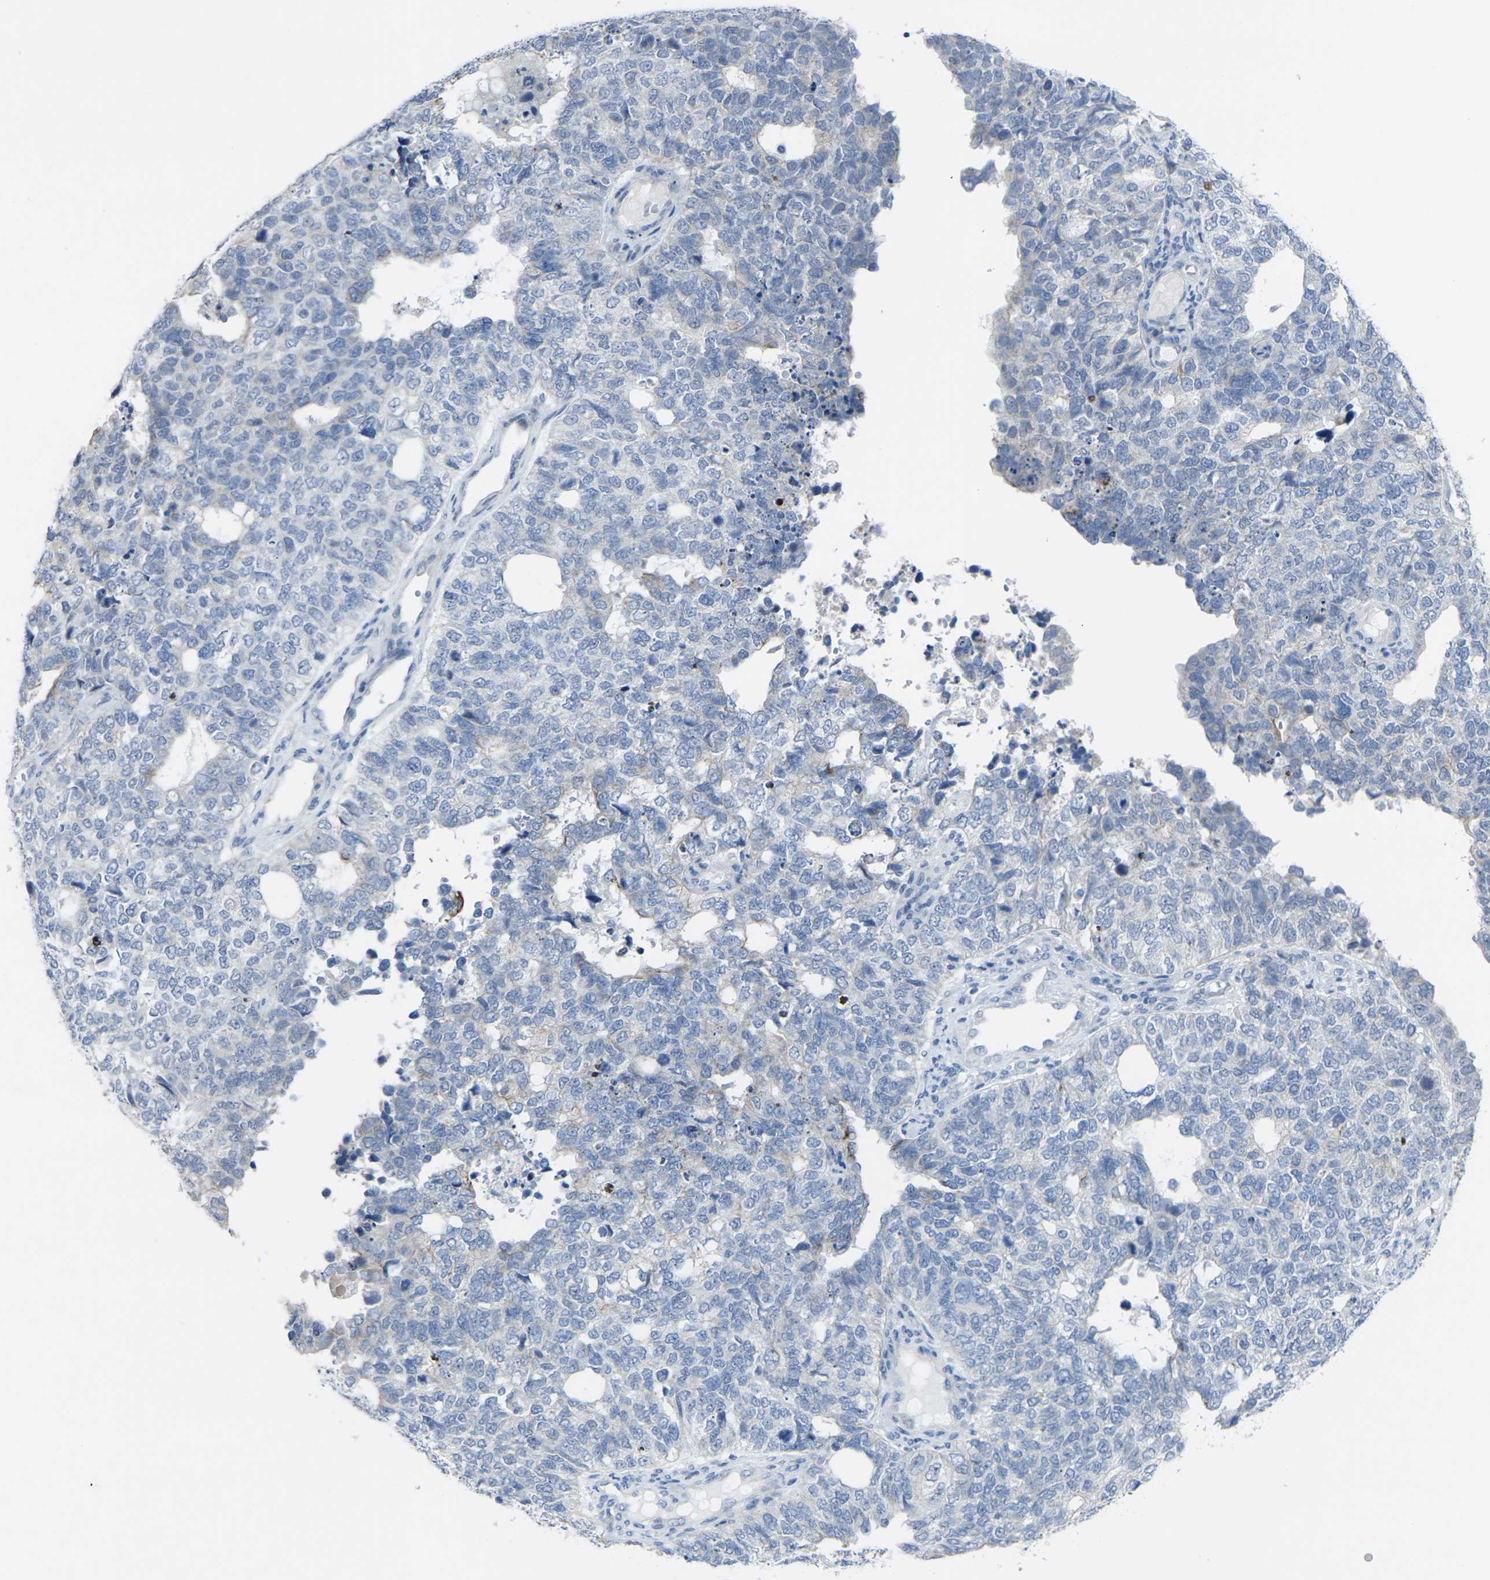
{"staining": {"intensity": "negative", "quantity": "none", "location": "none"}, "tissue": "cervical cancer", "cell_type": "Tumor cells", "image_type": "cancer", "snomed": [{"axis": "morphology", "description": "Squamous cell carcinoma, NOS"}, {"axis": "topography", "description": "Cervix"}], "caption": "Tumor cells are negative for brown protein staining in squamous cell carcinoma (cervical).", "gene": "ANKRD46", "patient": {"sex": "female", "age": 63}}